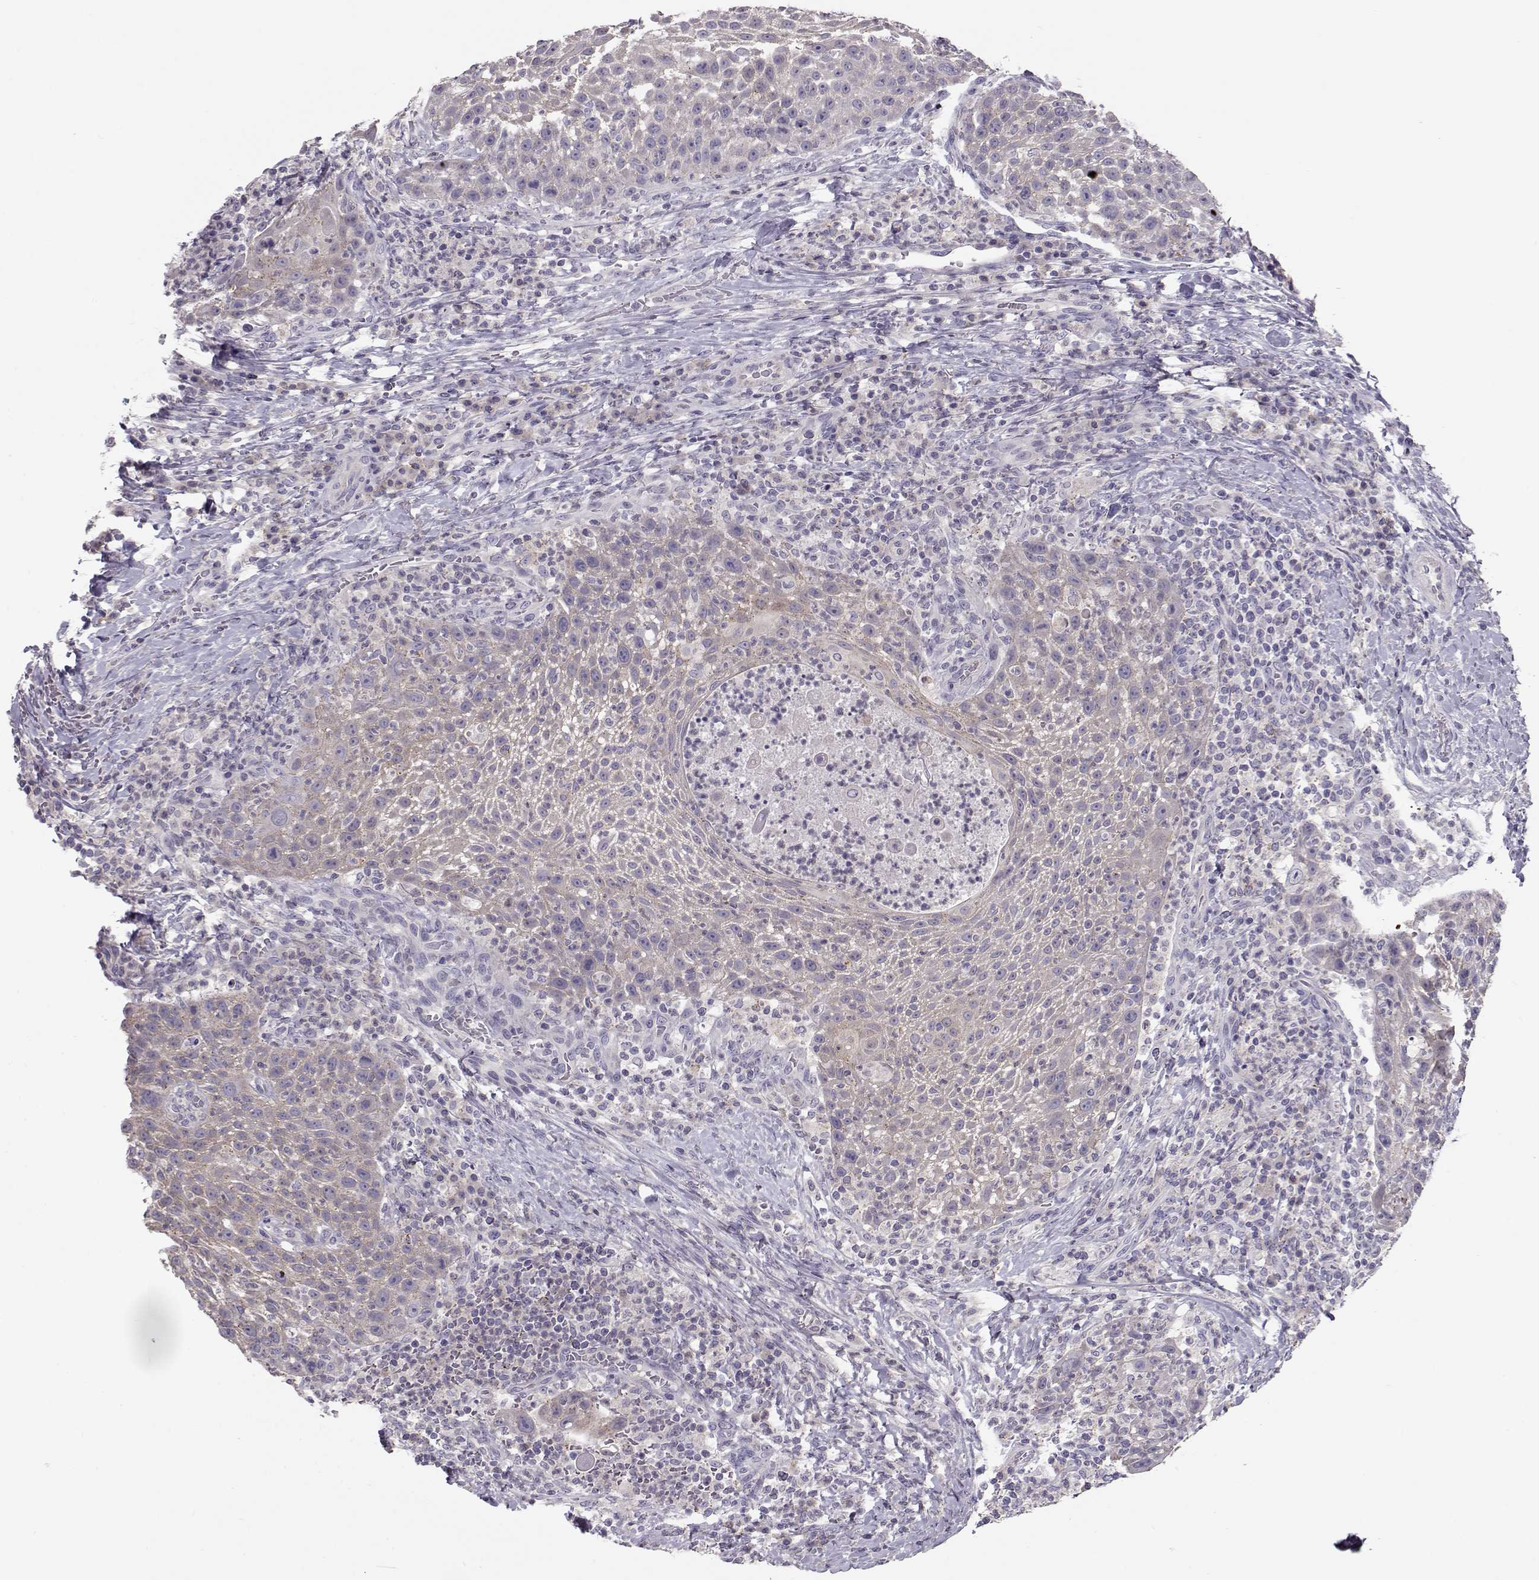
{"staining": {"intensity": "negative", "quantity": "none", "location": "none"}, "tissue": "head and neck cancer", "cell_type": "Tumor cells", "image_type": "cancer", "snomed": [{"axis": "morphology", "description": "Squamous cell carcinoma, NOS"}, {"axis": "topography", "description": "Head-Neck"}], "caption": "This is an IHC micrograph of head and neck cancer. There is no staining in tumor cells.", "gene": "GRK1", "patient": {"sex": "male", "age": 69}}